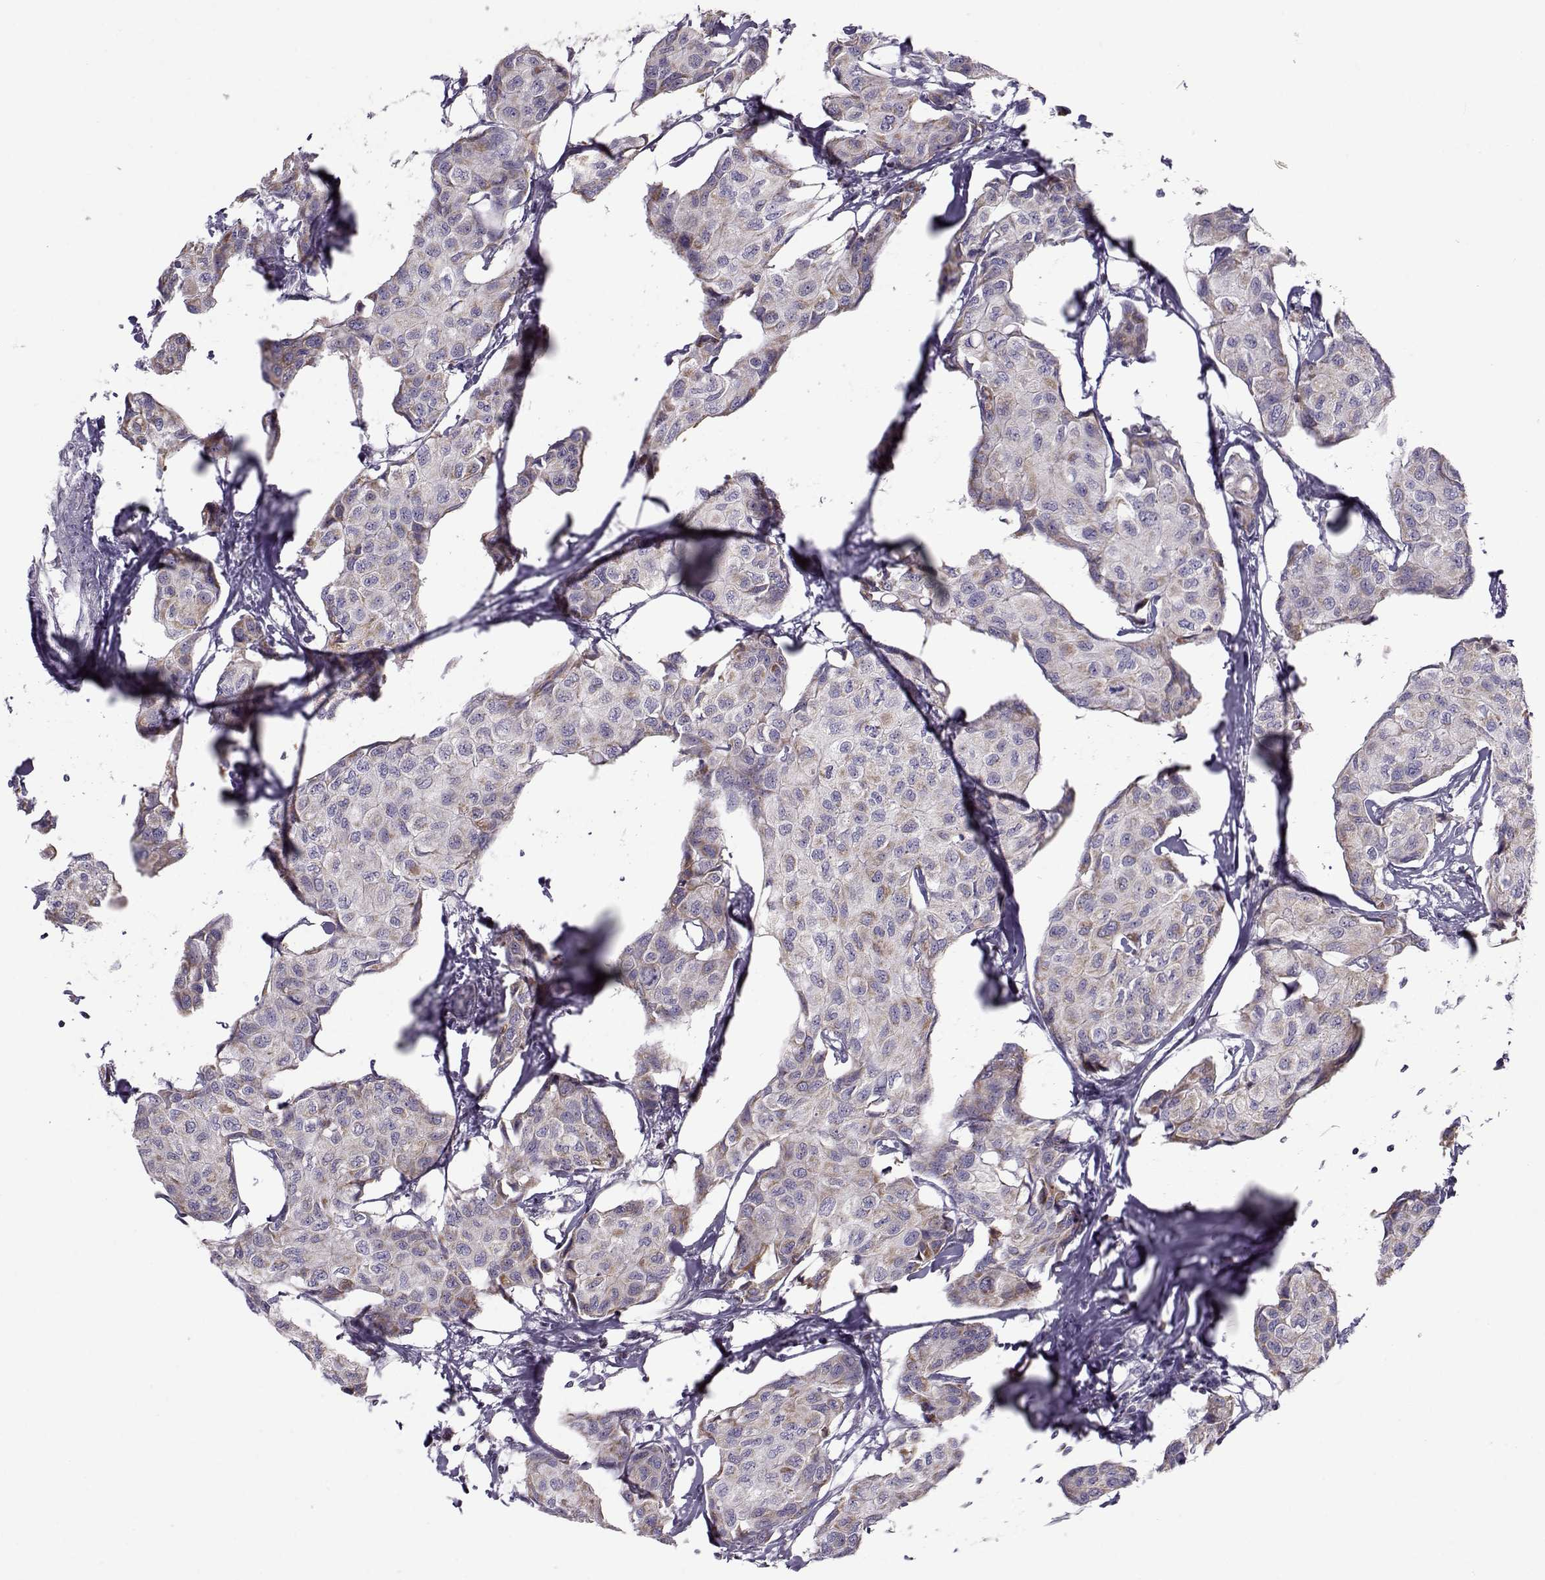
{"staining": {"intensity": "weak", "quantity": "<25%", "location": "cytoplasmic/membranous"}, "tissue": "breast cancer", "cell_type": "Tumor cells", "image_type": "cancer", "snomed": [{"axis": "morphology", "description": "Duct carcinoma"}, {"axis": "topography", "description": "Breast"}], "caption": "Immunohistochemistry histopathology image of neoplastic tissue: human breast cancer stained with DAB displays no significant protein expression in tumor cells. (IHC, brightfield microscopy, high magnification).", "gene": "KLF17", "patient": {"sex": "female", "age": 80}}